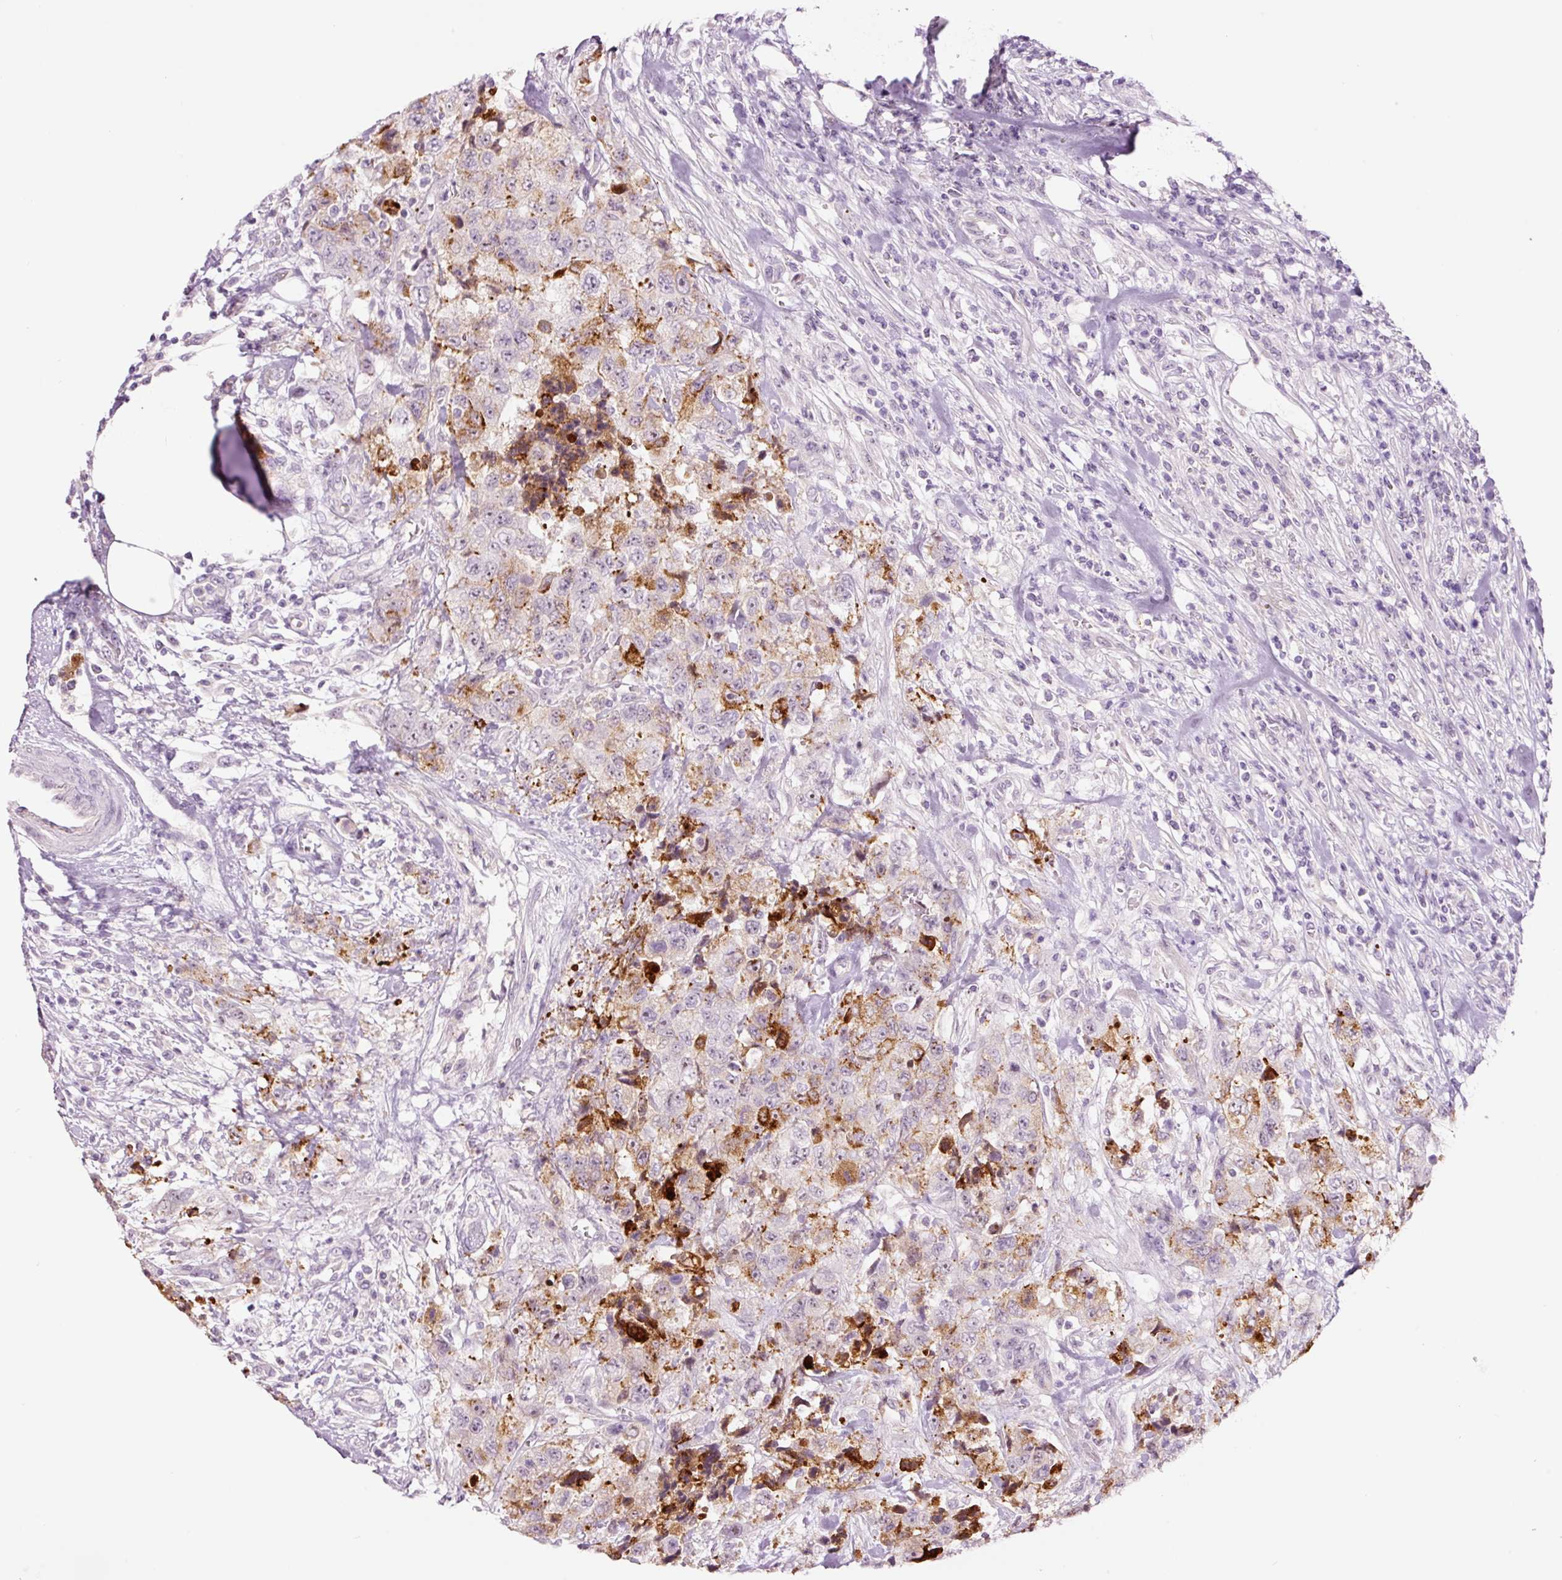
{"staining": {"intensity": "moderate", "quantity": "<25%", "location": "cytoplasmic/membranous"}, "tissue": "urothelial cancer", "cell_type": "Tumor cells", "image_type": "cancer", "snomed": [{"axis": "morphology", "description": "Urothelial carcinoma, High grade"}, {"axis": "topography", "description": "Urinary bladder"}], "caption": "The immunohistochemical stain highlights moderate cytoplasmic/membranous positivity in tumor cells of high-grade urothelial carcinoma tissue. Immunohistochemistry (ihc) stains the protein in brown and the nuclei are stained blue.", "gene": "GCG", "patient": {"sex": "female", "age": 78}}